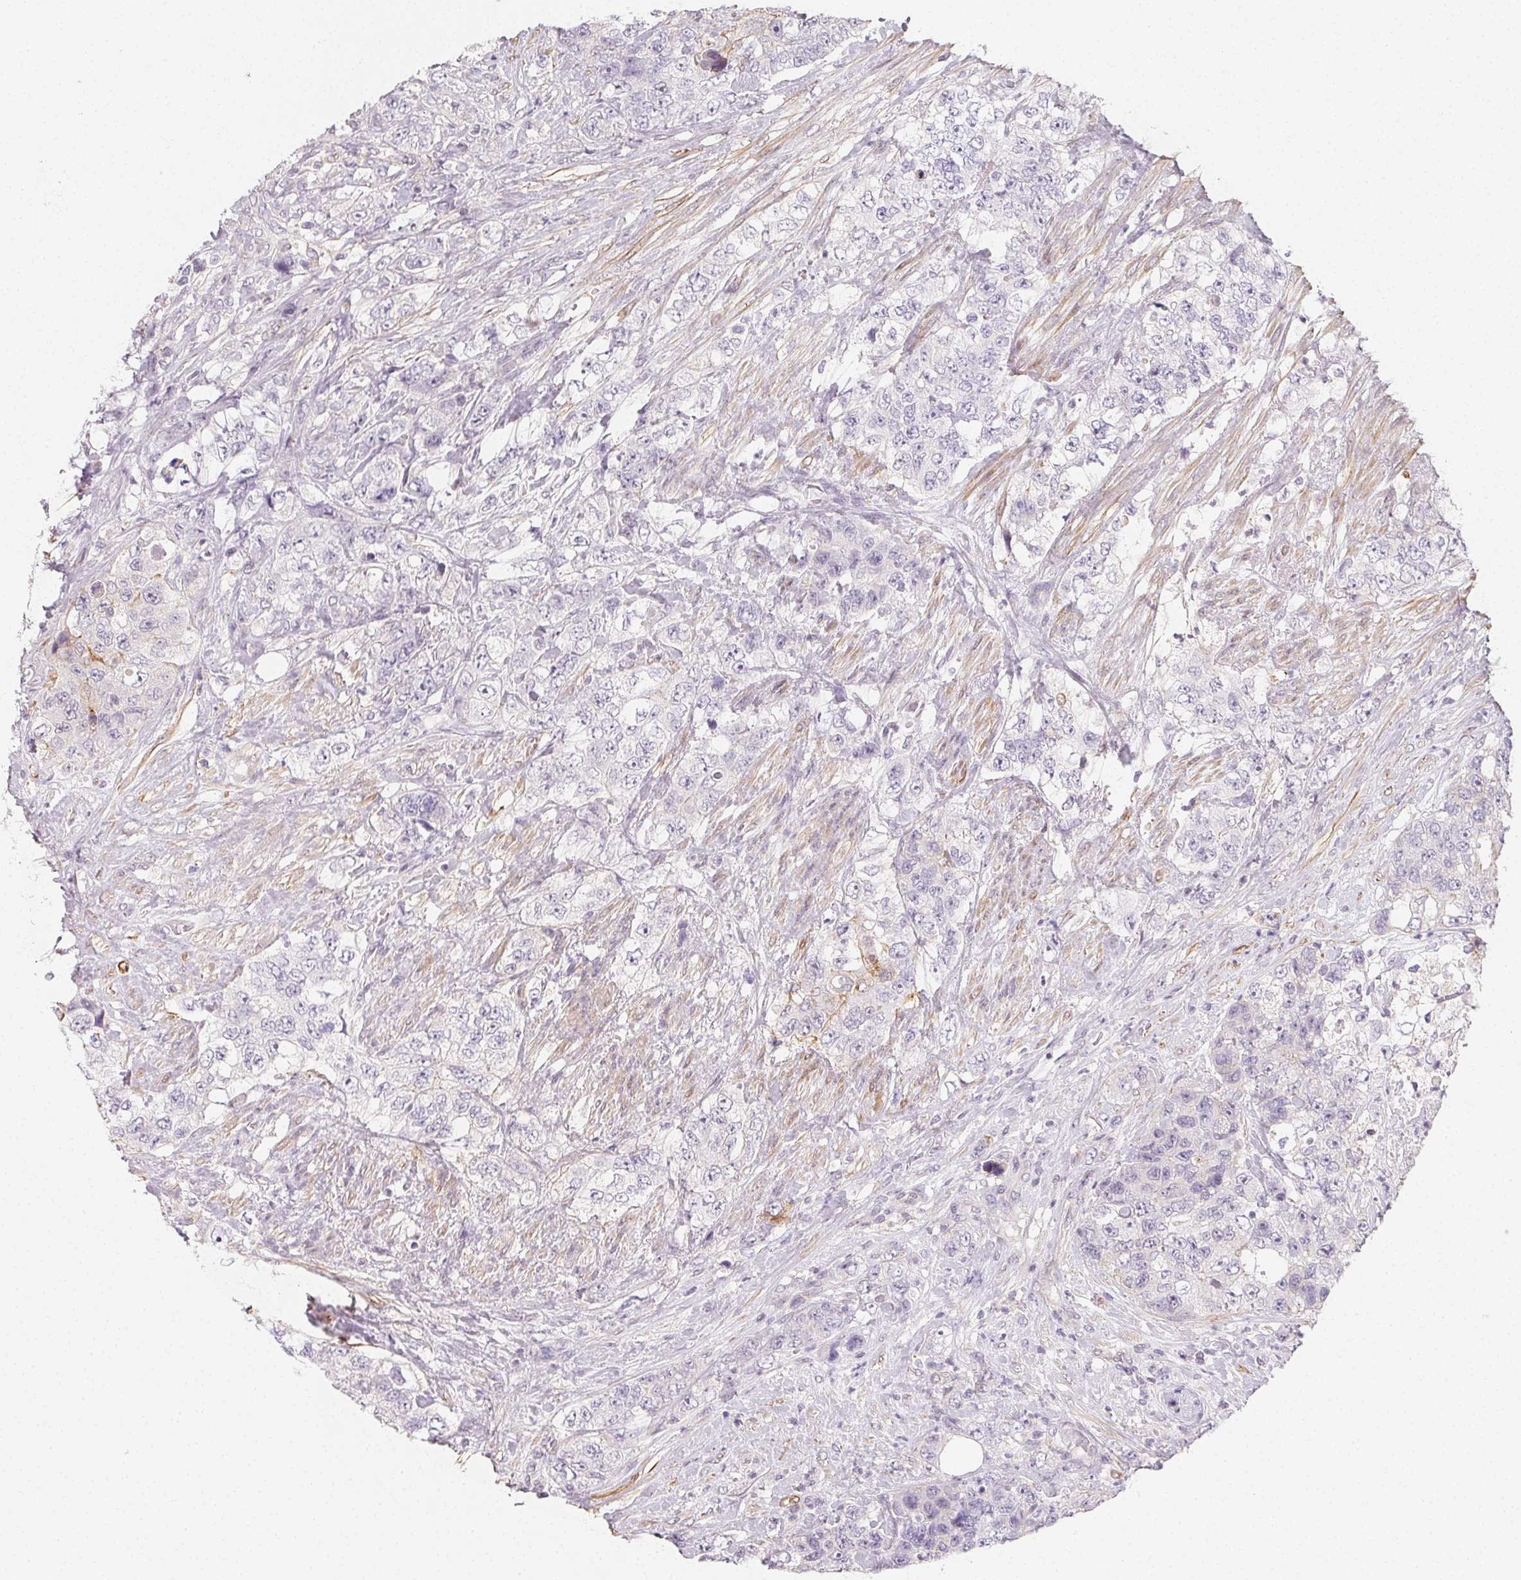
{"staining": {"intensity": "negative", "quantity": "none", "location": "none"}, "tissue": "urothelial cancer", "cell_type": "Tumor cells", "image_type": "cancer", "snomed": [{"axis": "morphology", "description": "Urothelial carcinoma, High grade"}, {"axis": "topography", "description": "Urinary bladder"}], "caption": "High power microscopy image of an immunohistochemistry (IHC) photomicrograph of high-grade urothelial carcinoma, revealing no significant staining in tumor cells.", "gene": "LRRC23", "patient": {"sex": "female", "age": 78}}